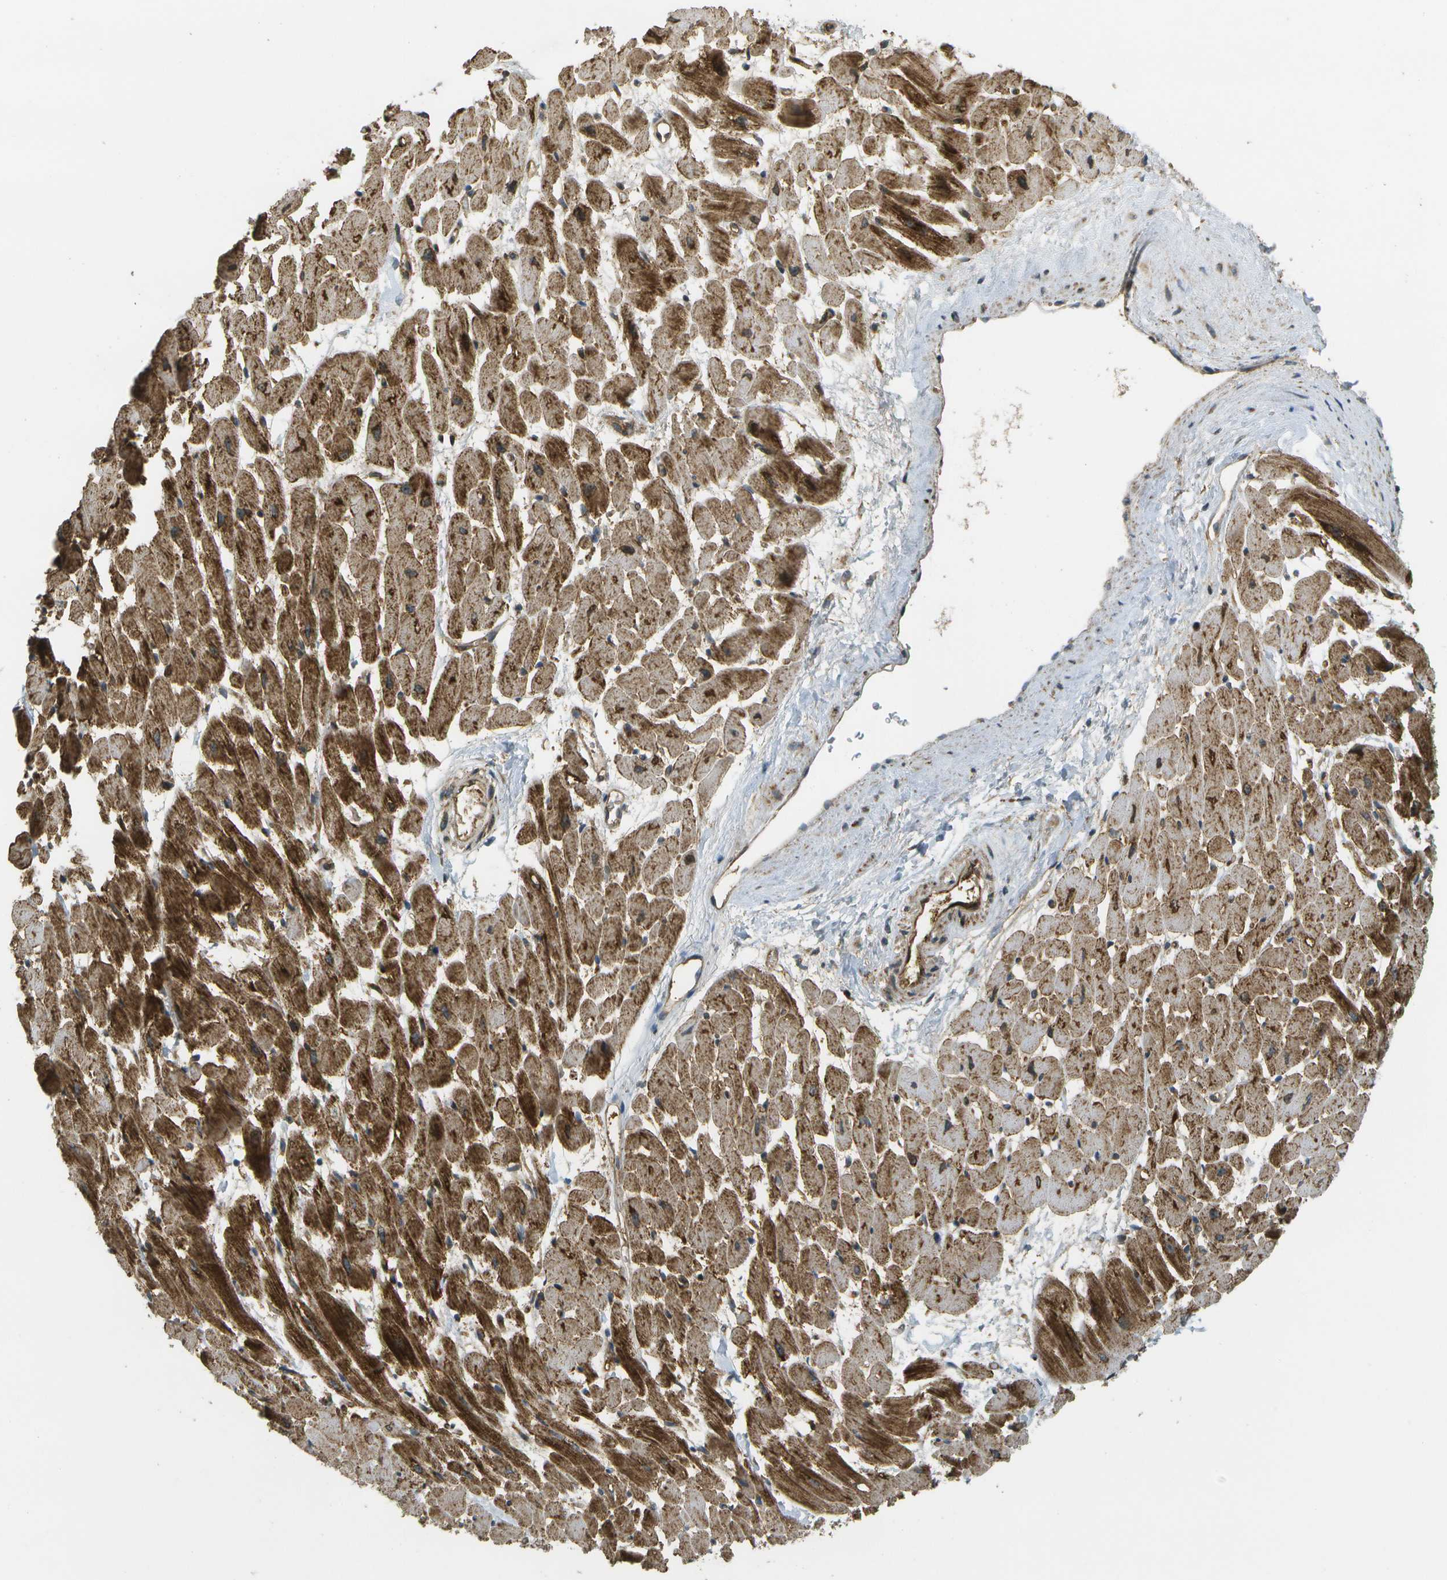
{"staining": {"intensity": "strong", "quantity": ">75%", "location": "cytoplasmic/membranous"}, "tissue": "heart muscle", "cell_type": "Cardiomyocytes", "image_type": "normal", "snomed": [{"axis": "morphology", "description": "Normal tissue, NOS"}, {"axis": "topography", "description": "Heart"}], "caption": "Protein analysis of normal heart muscle reveals strong cytoplasmic/membranous expression in about >75% of cardiomyocytes.", "gene": "LRP12", "patient": {"sex": "male", "age": 45}}